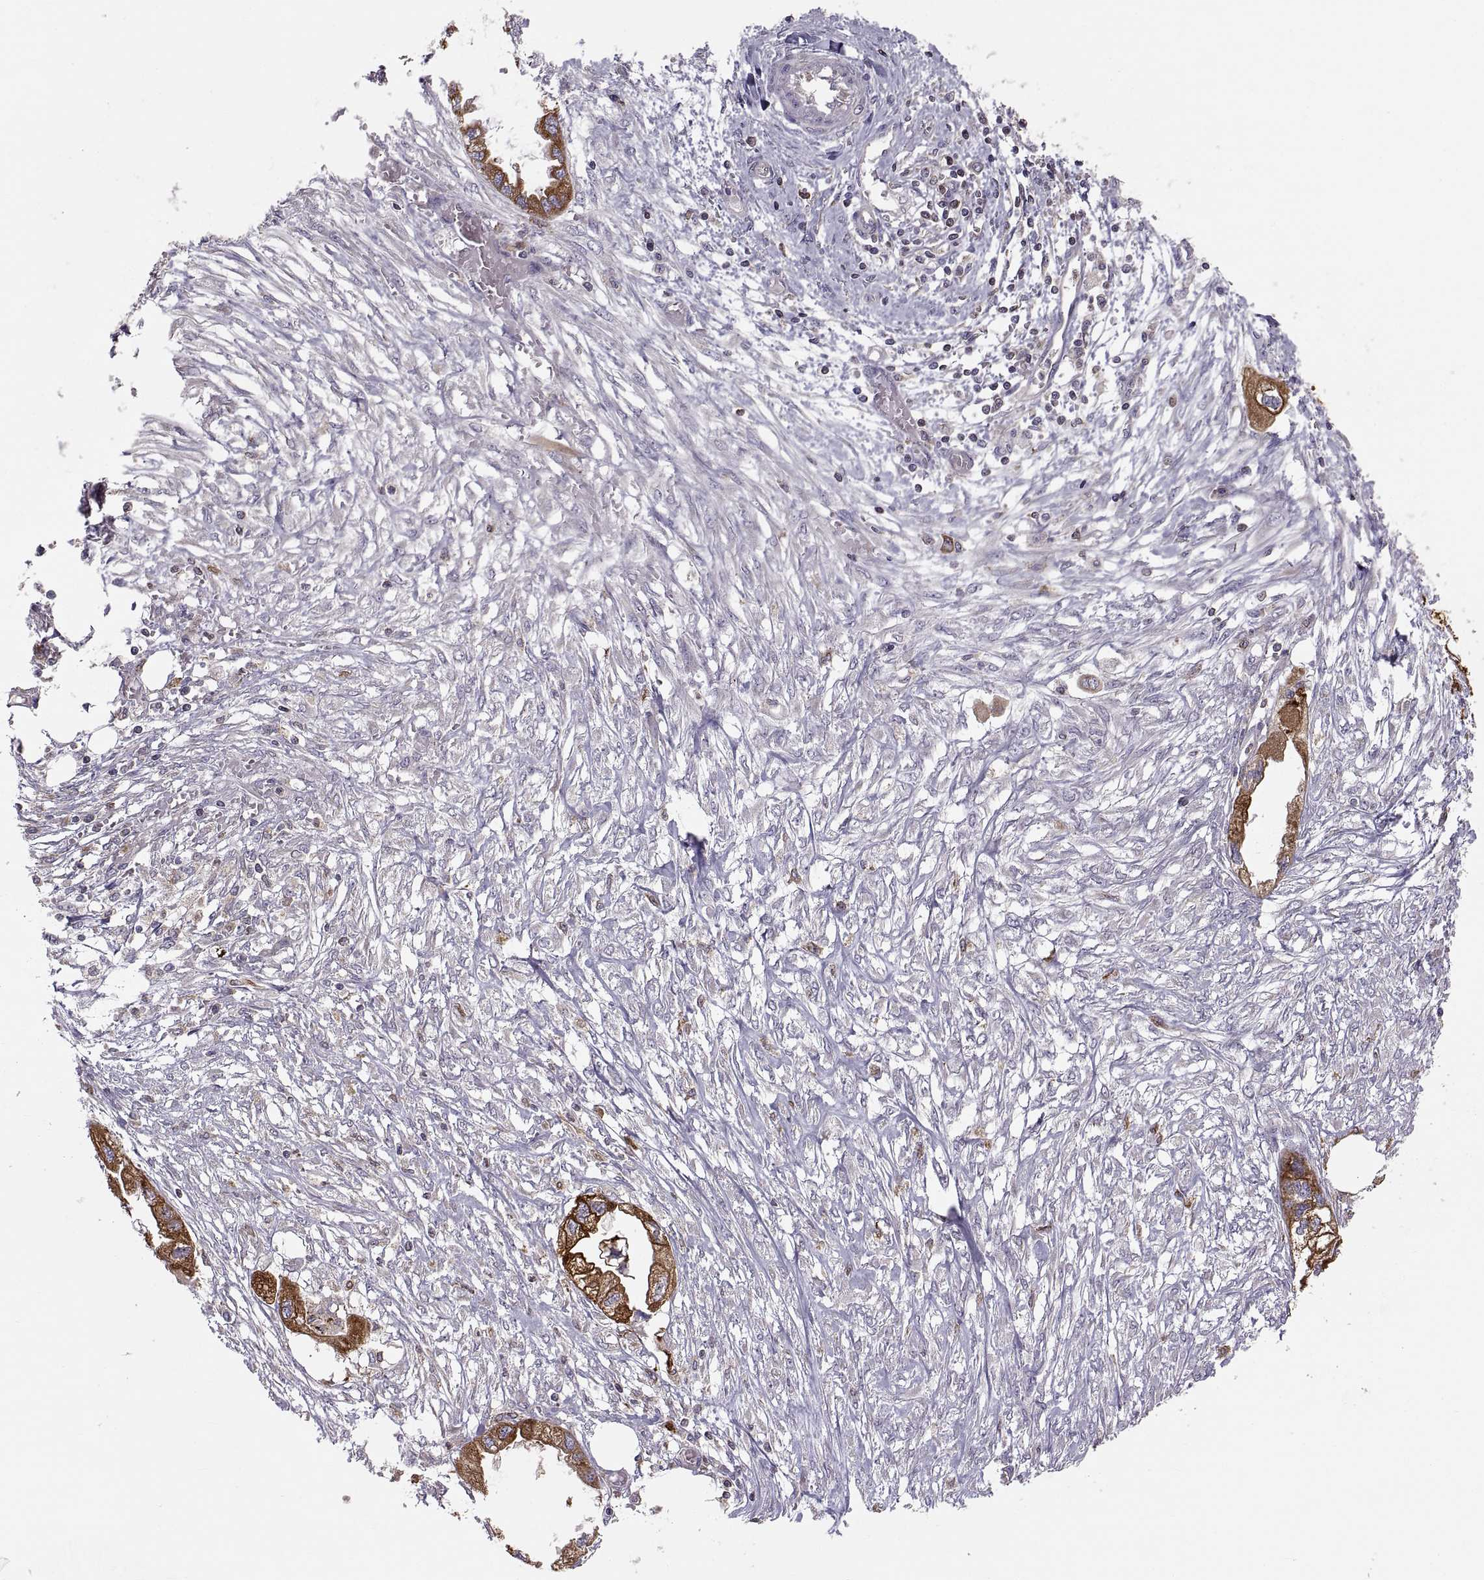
{"staining": {"intensity": "strong", "quantity": ">75%", "location": "cytoplasmic/membranous"}, "tissue": "endometrial cancer", "cell_type": "Tumor cells", "image_type": "cancer", "snomed": [{"axis": "morphology", "description": "Adenocarcinoma, NOS"}, {"axis": "morphology", "description": "Adenocarcinoma, metastatic, NOS"}, {"axis": "topography", "description": "Adipose tissue"}, {"axis": "topography", "description": "Endometrium"}], "caption": "Immunohistochemistry of human endometrial cancer (metastatic adenocarcinoma) exhibits high levels of strong cytoplasmic/membranous positivity in approximately >75% of tumor cells.", "gene": "ERO1A", "patient": {"sex": "female", "age": 67}}